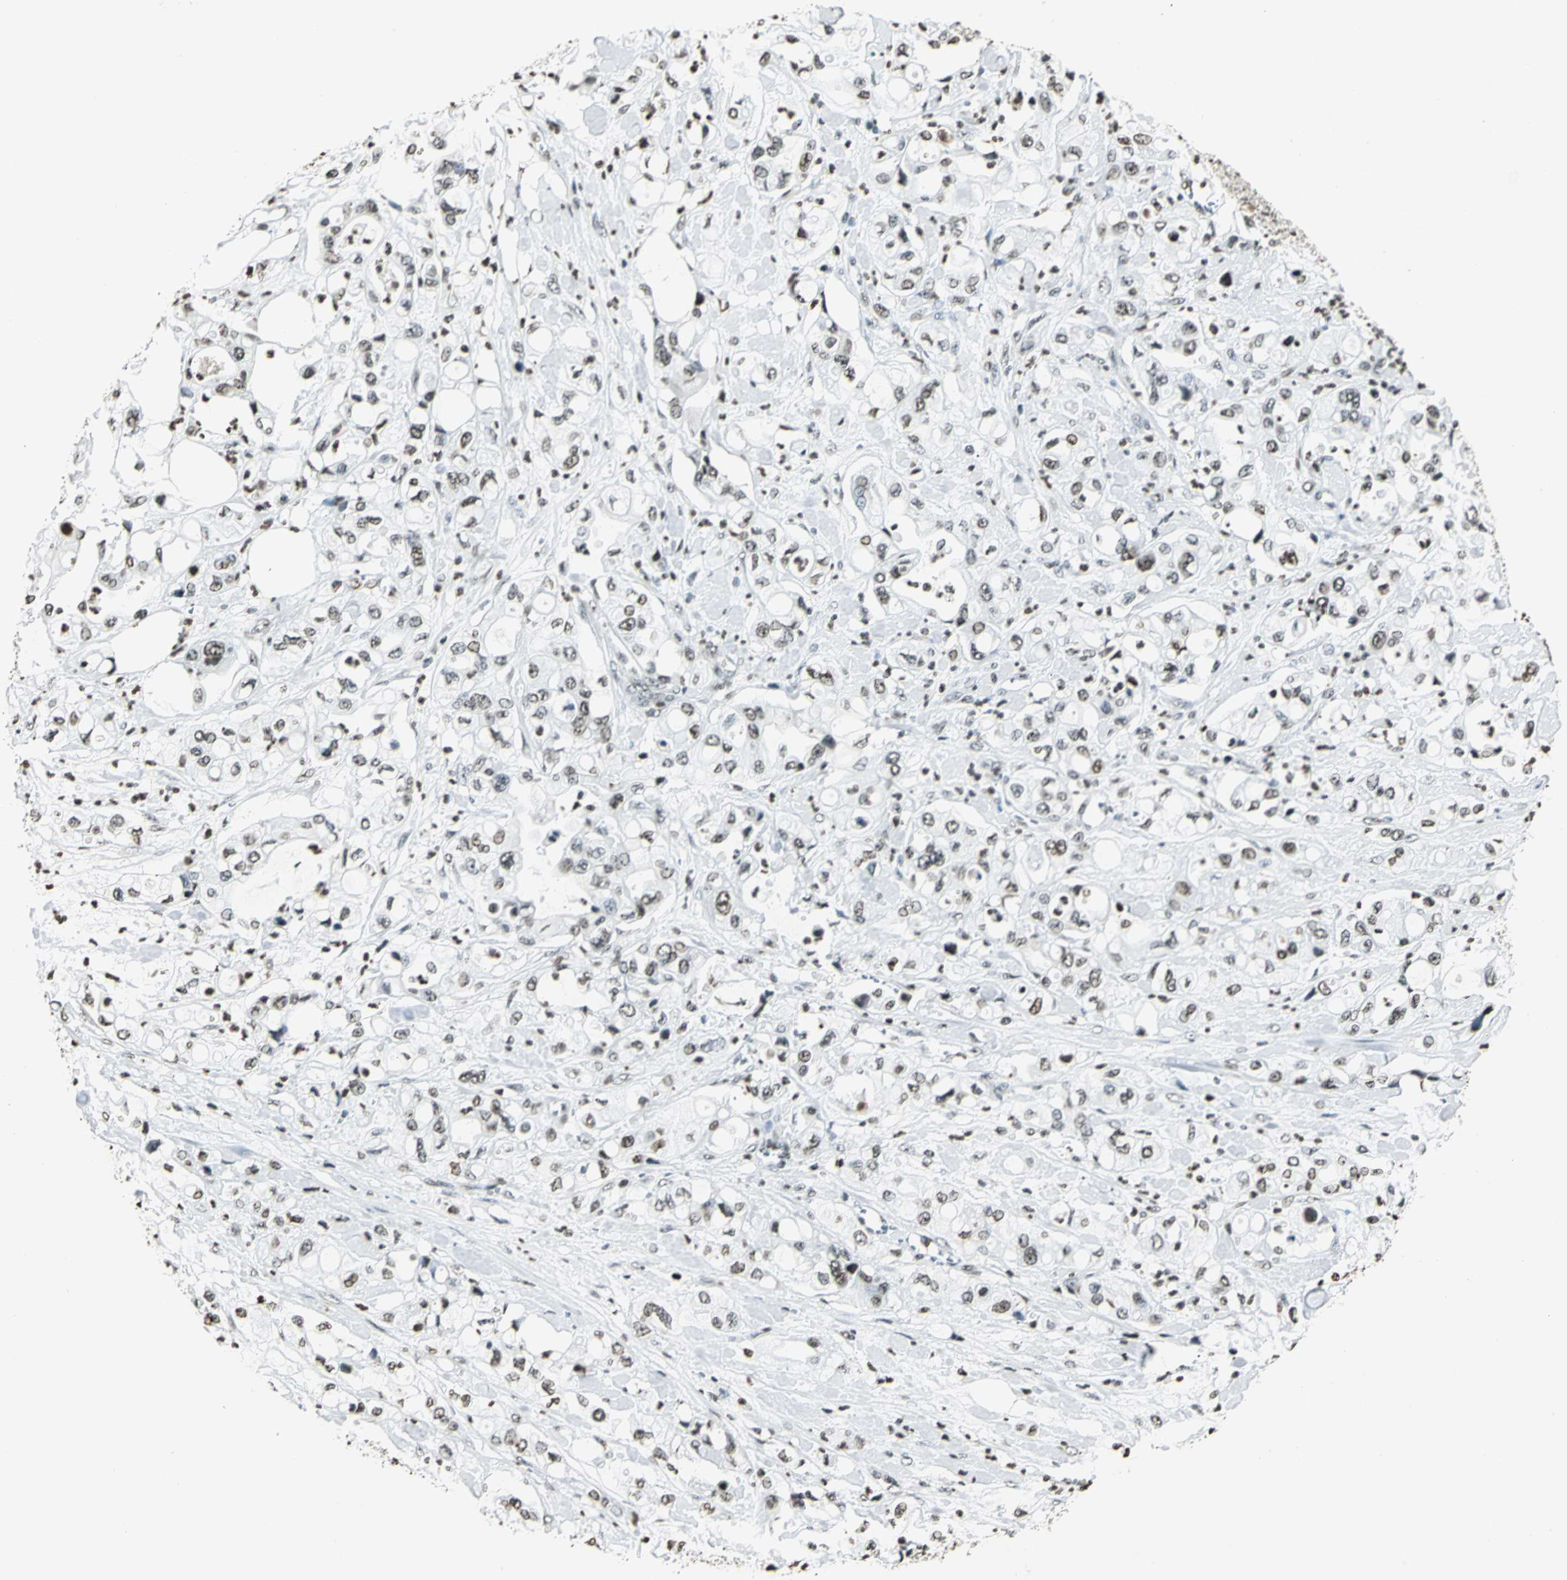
{"staining": {"intensity": "weak", "quantity": ">75%", "location": "nuclear"}, "tissue": "pancreatic cancer", "cell_type": "Tumor cells", "image_type": "cancer", "snomed": [{"axis": "morphology", "description": "Adenocarcinoma, NOS"}, {"axis": "topography", "description": "Pancreas"}], "caption": "DAB immunohistochemical staining of human pancreatic cancer (adenocarcinoma) reveals weak nuclear protein expression in about >75% of tumor cells.", "gene": "MCM4", "patient": {"sex": "male", "age": 70}}